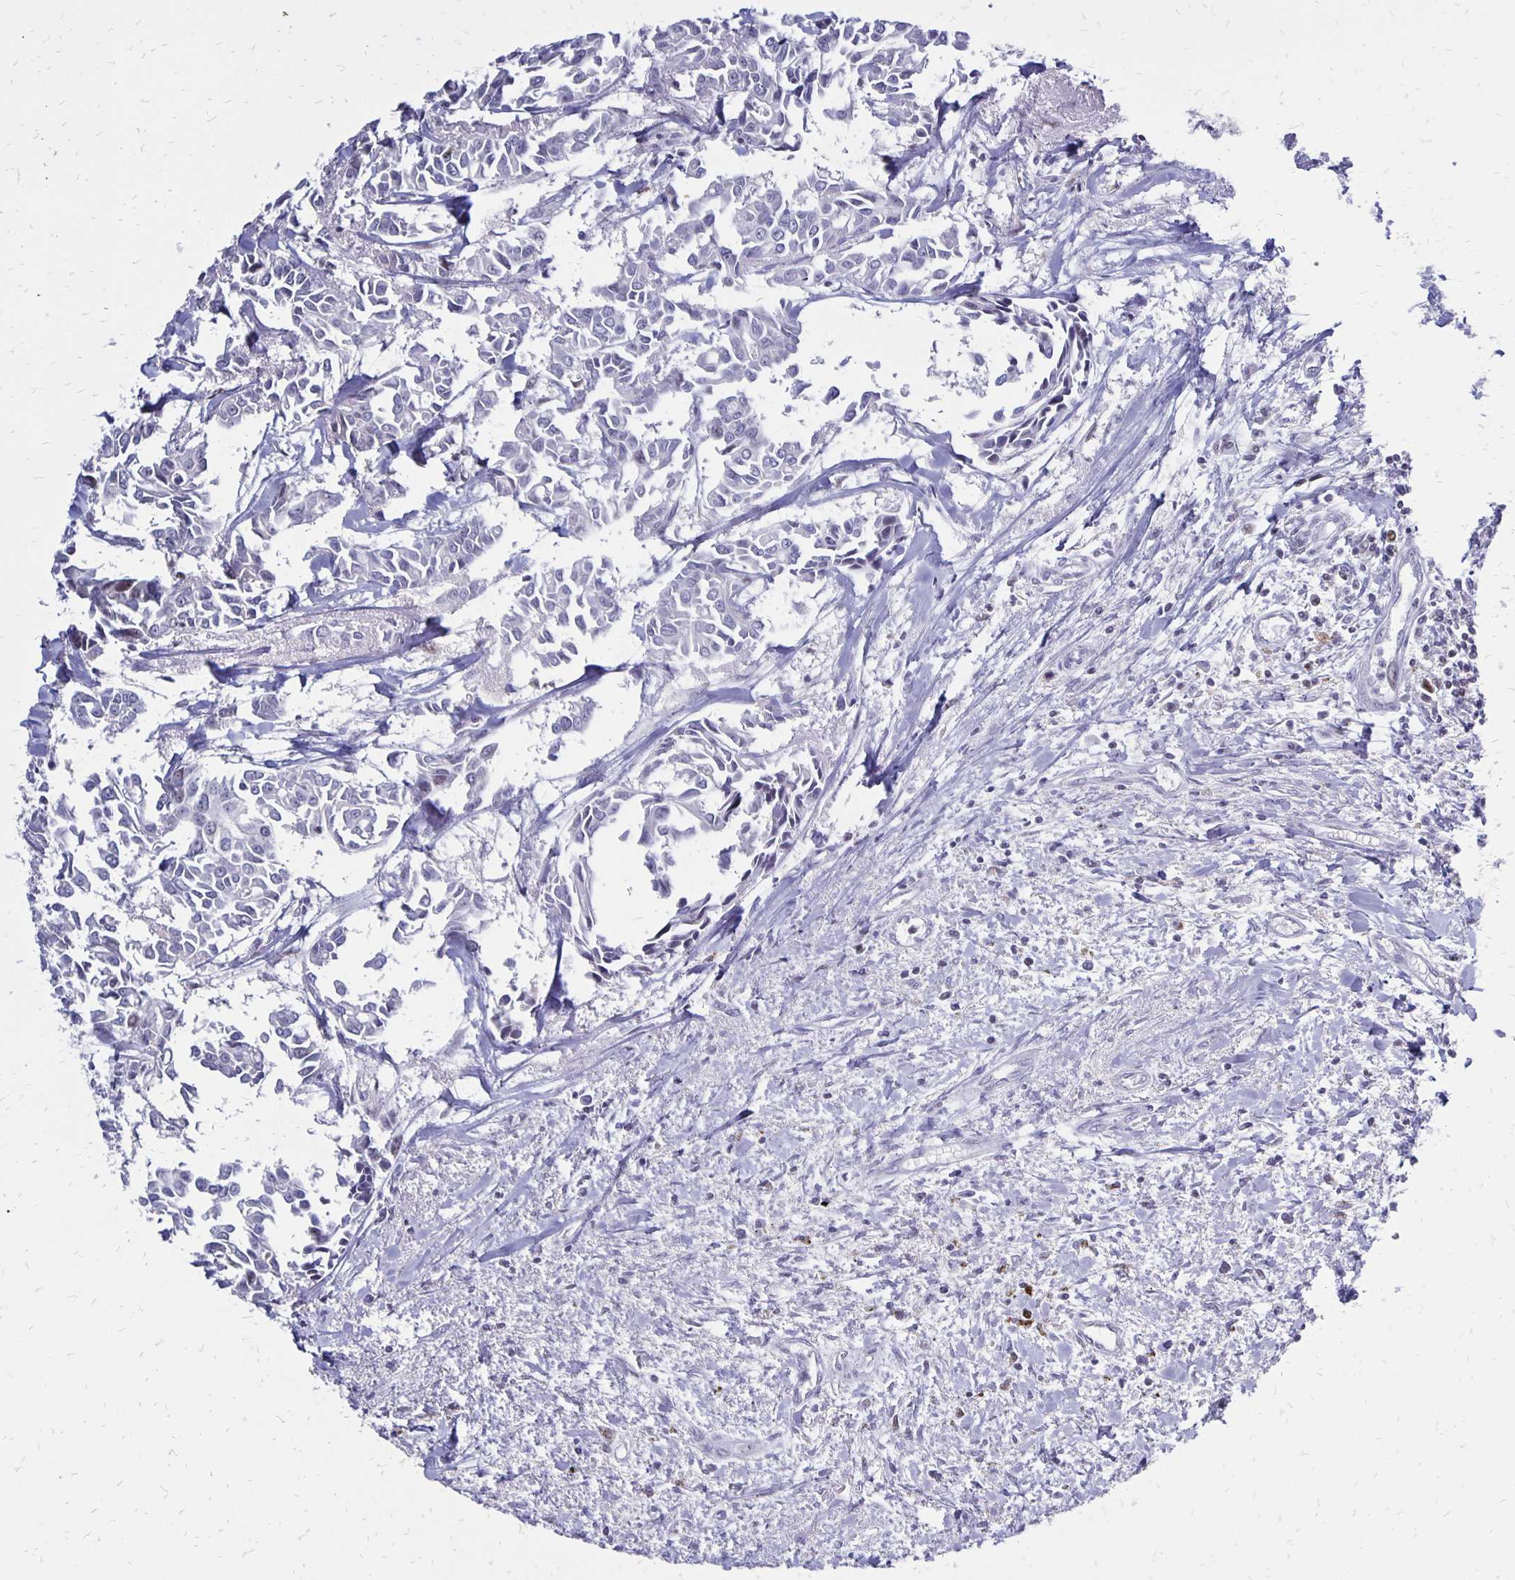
{"staining": {"intensity": "negative", "quantity": "none", "location": "none"}, "tissue": "breast cancer", "cell_type": "Tumor cells", "image_type": "cancer", "snomed": [{"axis": "morphology", "description": "Duct carcinoma"}, {"axis": "topography", "description": "Breast"}], "caption": "This is an immunohistochemistry image of infiltrating ductal carcinoma (breast). There is no expression in tumor cells.", "gene": "DCK", "patient": {"sex": "female", "age": 54}}